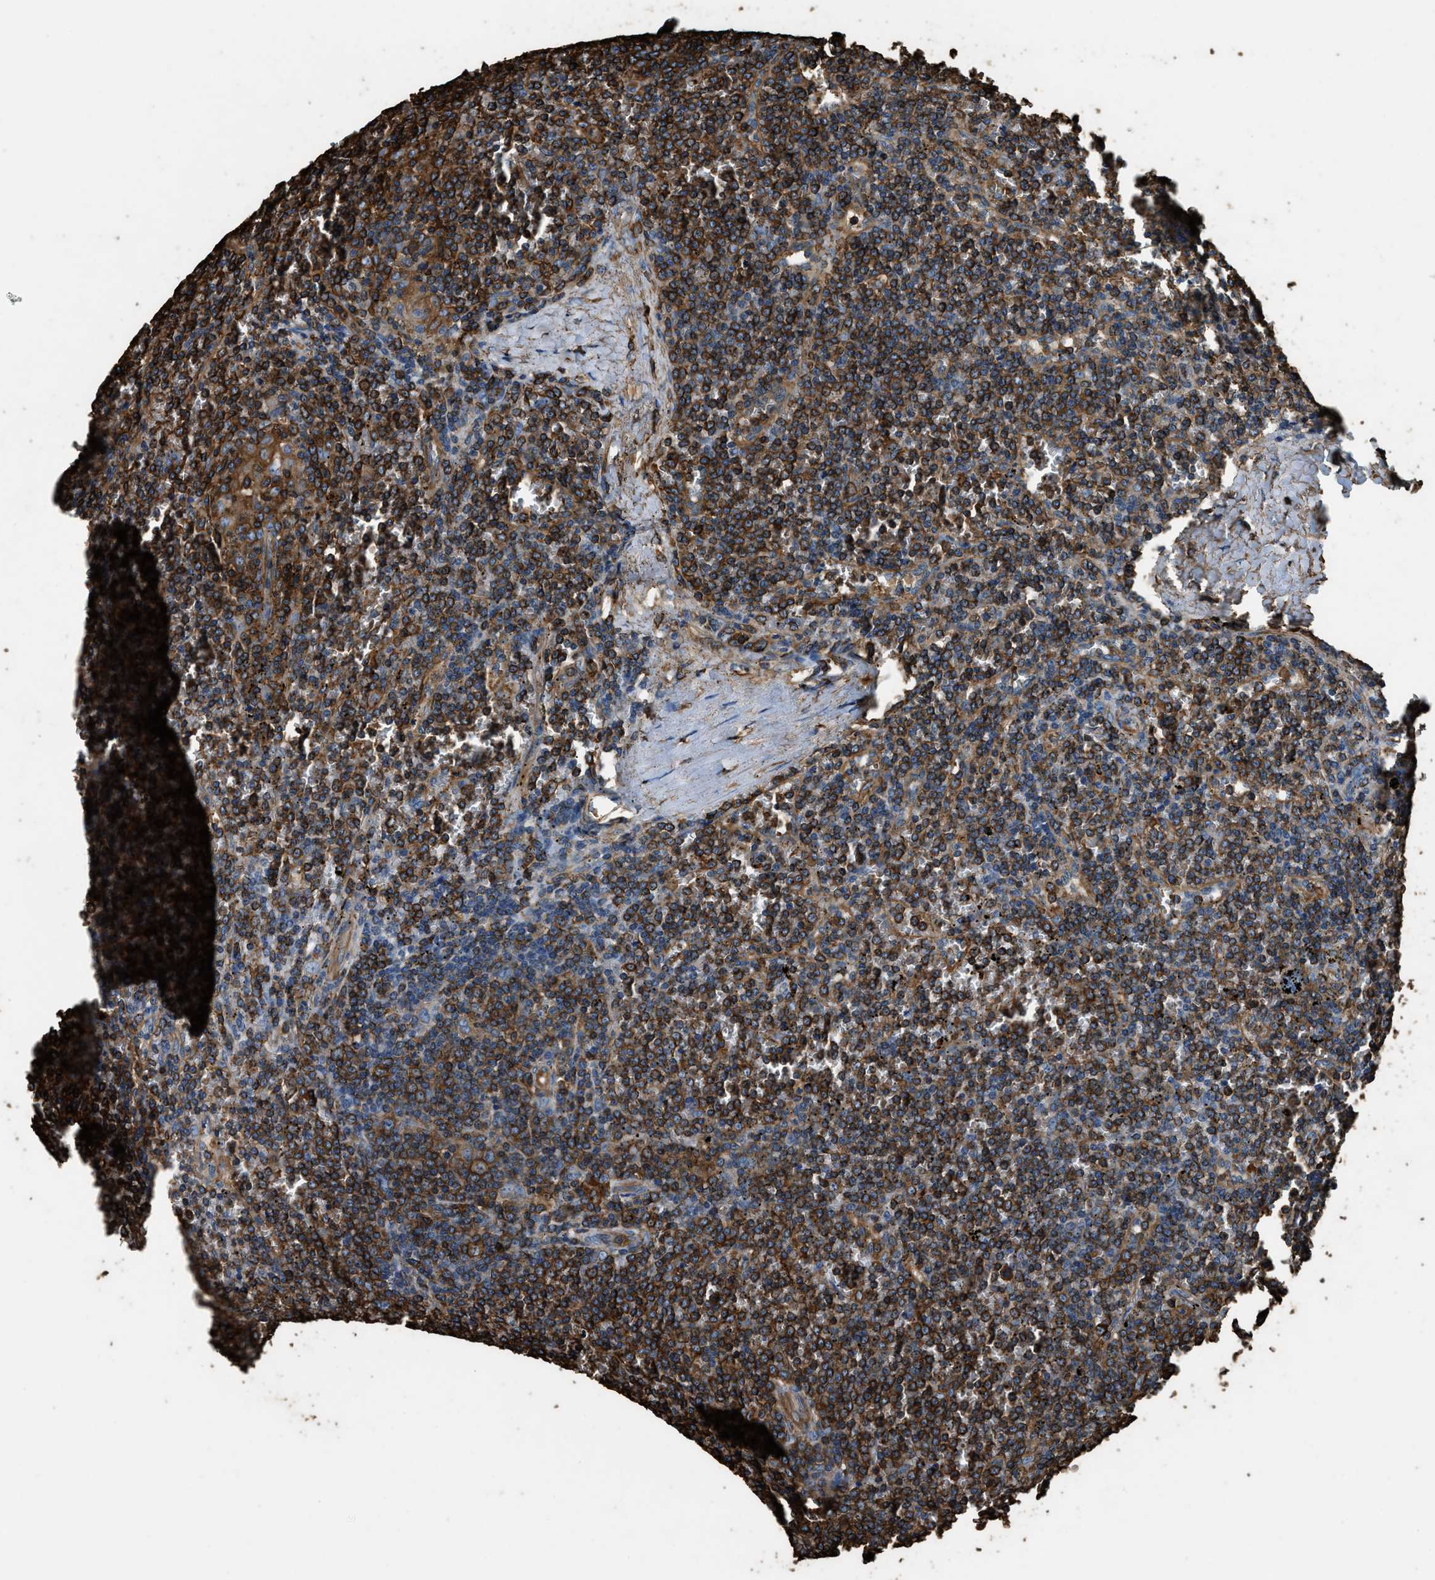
{"staining": {"intensity": "strong", "quantity": ">75%", "location": "cytoplasmic/membranous"}, "tissue": "lymphoma", "cell_type": "Tumor cells", "image_type": "cancer", "snomed": [{"axis": "morphology", "description": "Malignant lymphoma, non-Hodgkin's type, Low grade"}, {"axis": "topography", "description": "Spleen"}], "caption": "Human malignant lymphoma, non-Hodgkin's type (low-grade) stained with a protein marker reveals strong staining in tumor cells.", "gene": "ACCS", "patient": {"sex": "female", "age": 19}}